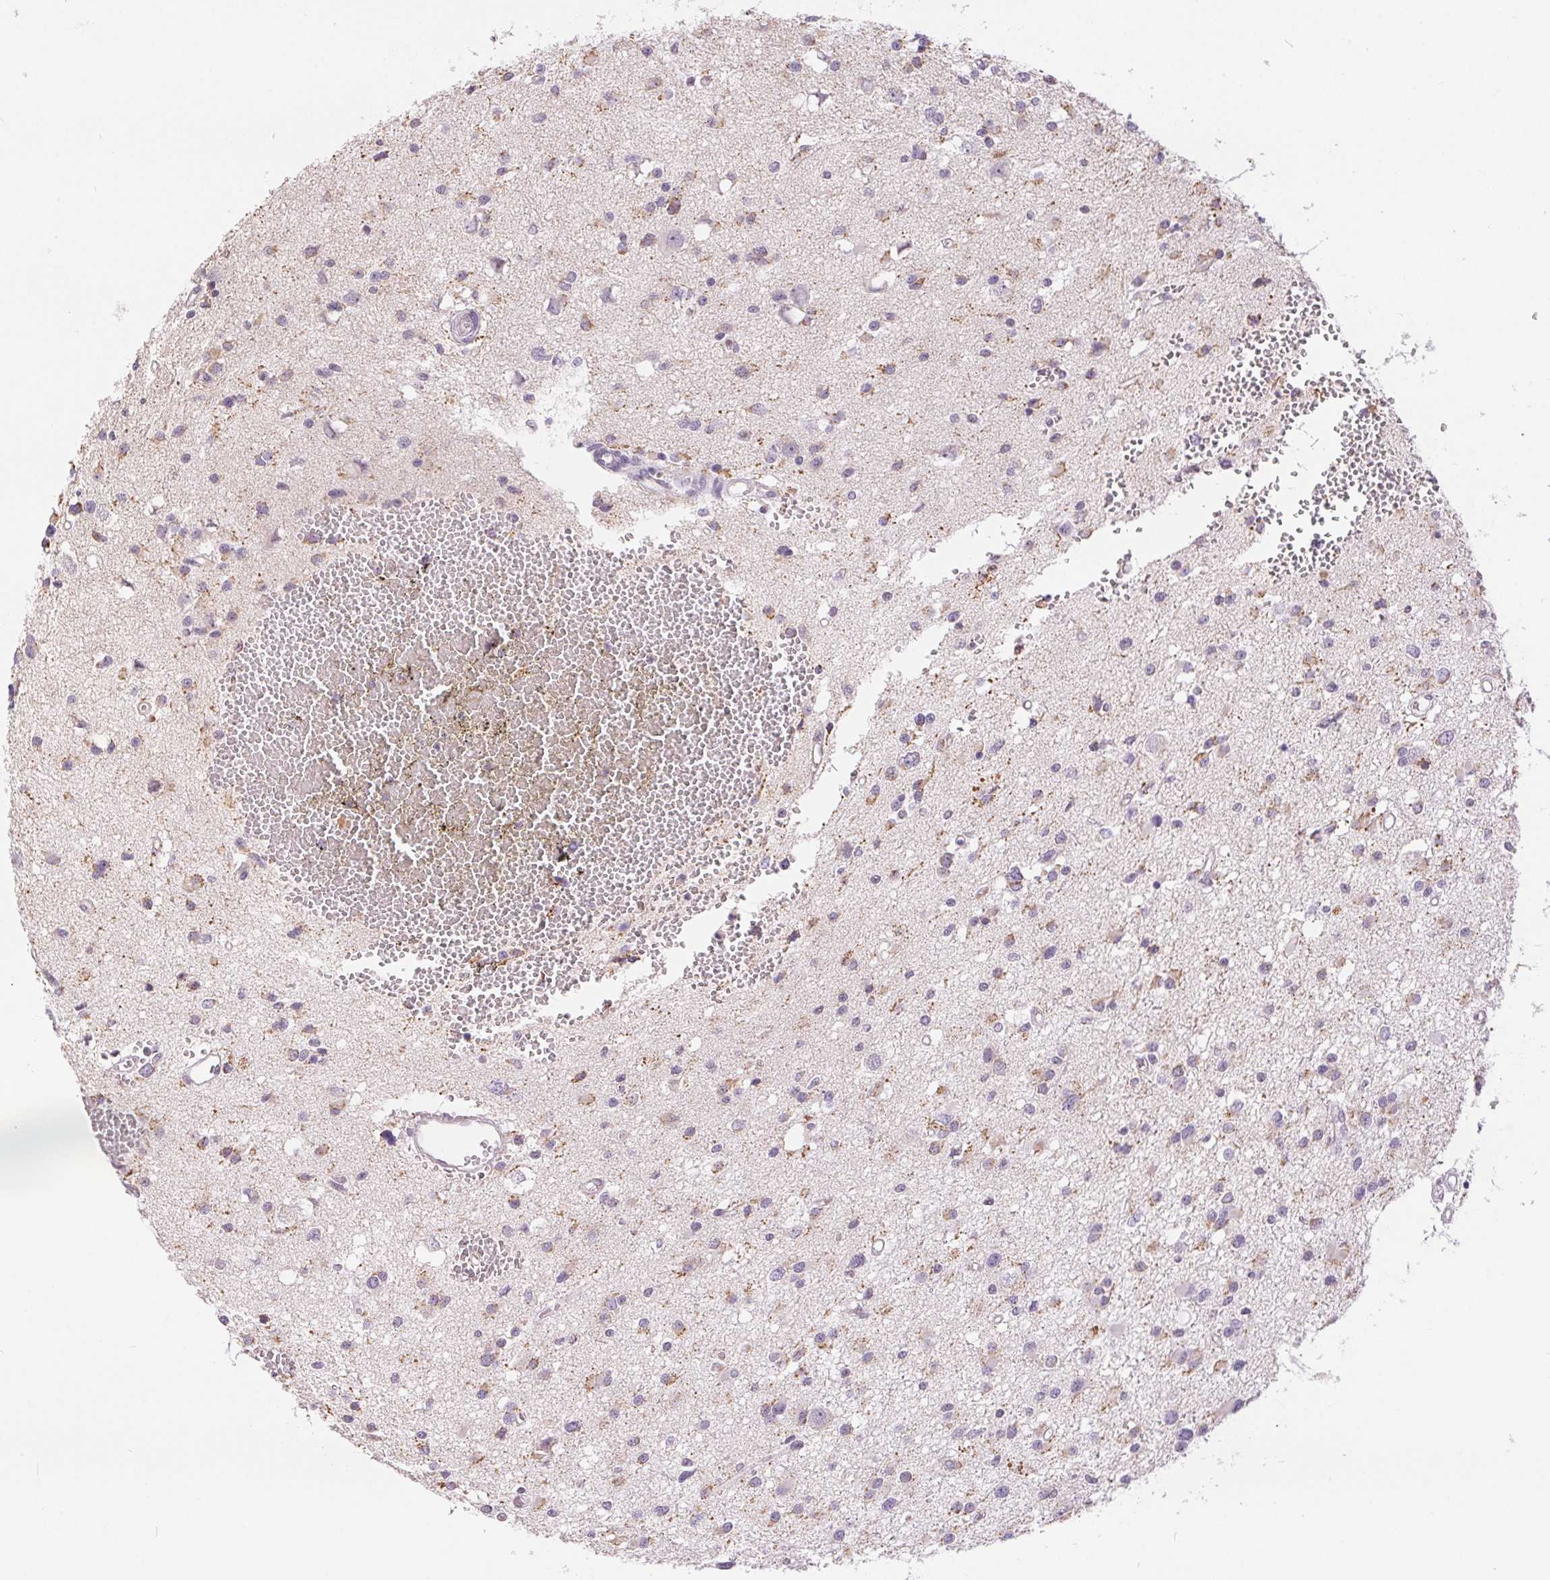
{"staining": {"intensity": "weak", "quantity": "<25%", "location": "cytoplasmic/membranous"}, "tissue": "glioma", "cell_type": "Tumor cells", "image_type": "cancer", "snomed": [{"axis": "morphology", "description": "Glioma, malignant, High grade"}, {"axis": "topography", "description": "Brain"}], "caption": "DAB immunohistochemical staining of human malignant glioma (high-grade) reveals no significant staining in tumor cells.", "gene": "POU2F2", "patient": {"sex": "male", "age": 54}}